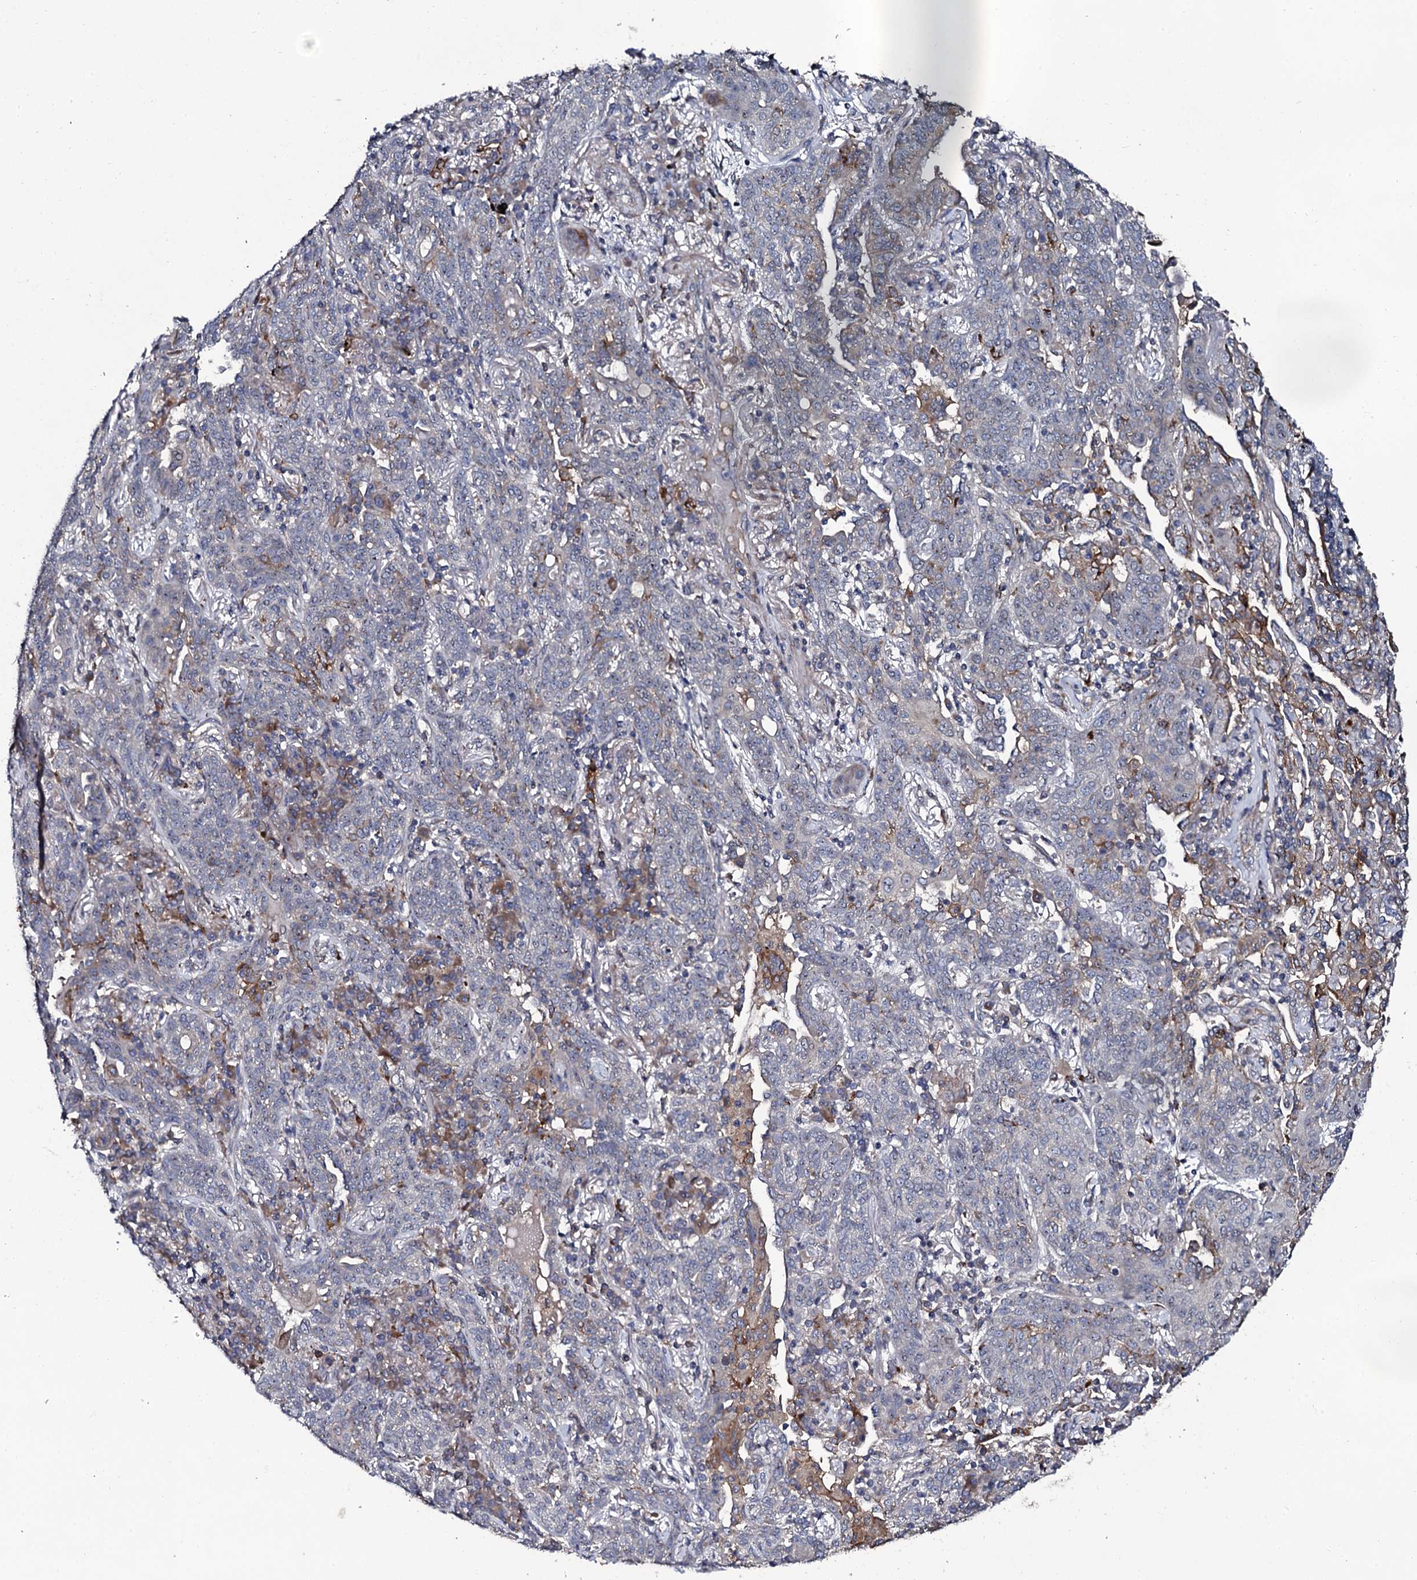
{"staining": {"intensity": "negative", "quantity": "none", "location": "none"}, "tissue": "lung cancer", "cell_type": "Tumor cells", "image_type": "cancer", "snomed": [{"axis": "morphology", "description": "Squamous cell carcinoma, NOS"}, {"axis": "topography", "description": "Lung"}], "caption": "Human lung cancer stained for a protein using immunohistochemistry (IHC) demonstrates no staining in tumor cells.", "gene": "LRRC28", "patient": {"sex": "female", "age": 70}}